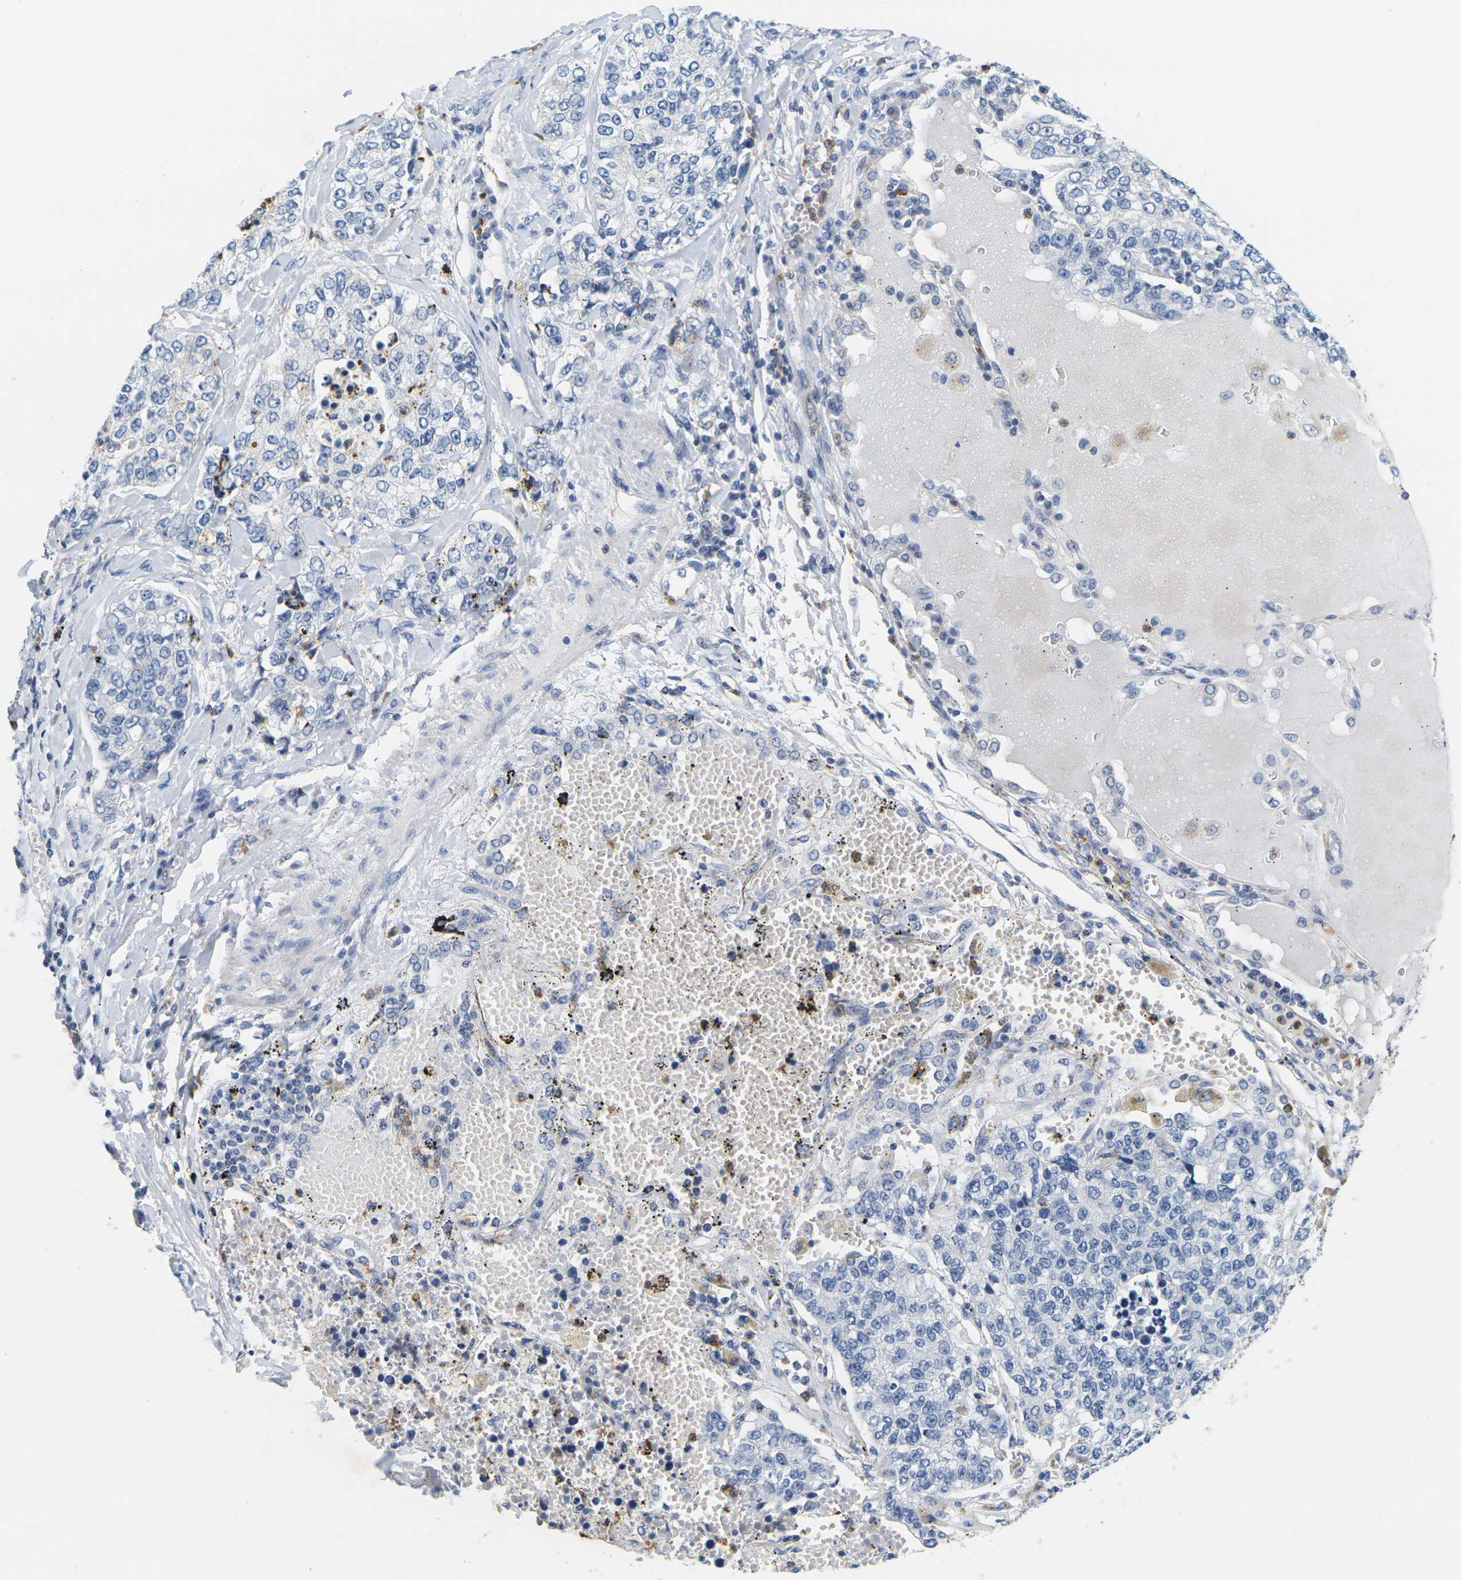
{"staining": {"intensity": "negative", "quantity": "none", "location": "none"}, "tissue": "lung cancer", "cell_type": "Tumor cells", "image_type": "cancer", "snomed": [{"axis": "morphology", "description": "Adenocarcinoma, NOS"}, {"axis": "topography", "description": "Lung"}], "caption": "This micrograph is of adenocarcinoma (lung) stained with immunohistochemistry (IHC) to label a protein in brown with the nuclei are counter-stained blue. There is no positivity in tumor cells. The staining is performed using DAB (3,3'-diaminobenzidine) brown chromogen with nuclei counter-stained in using hematoxylin.", "gene": "KLK5", "patient": {"sex": "male", "age": 49}}